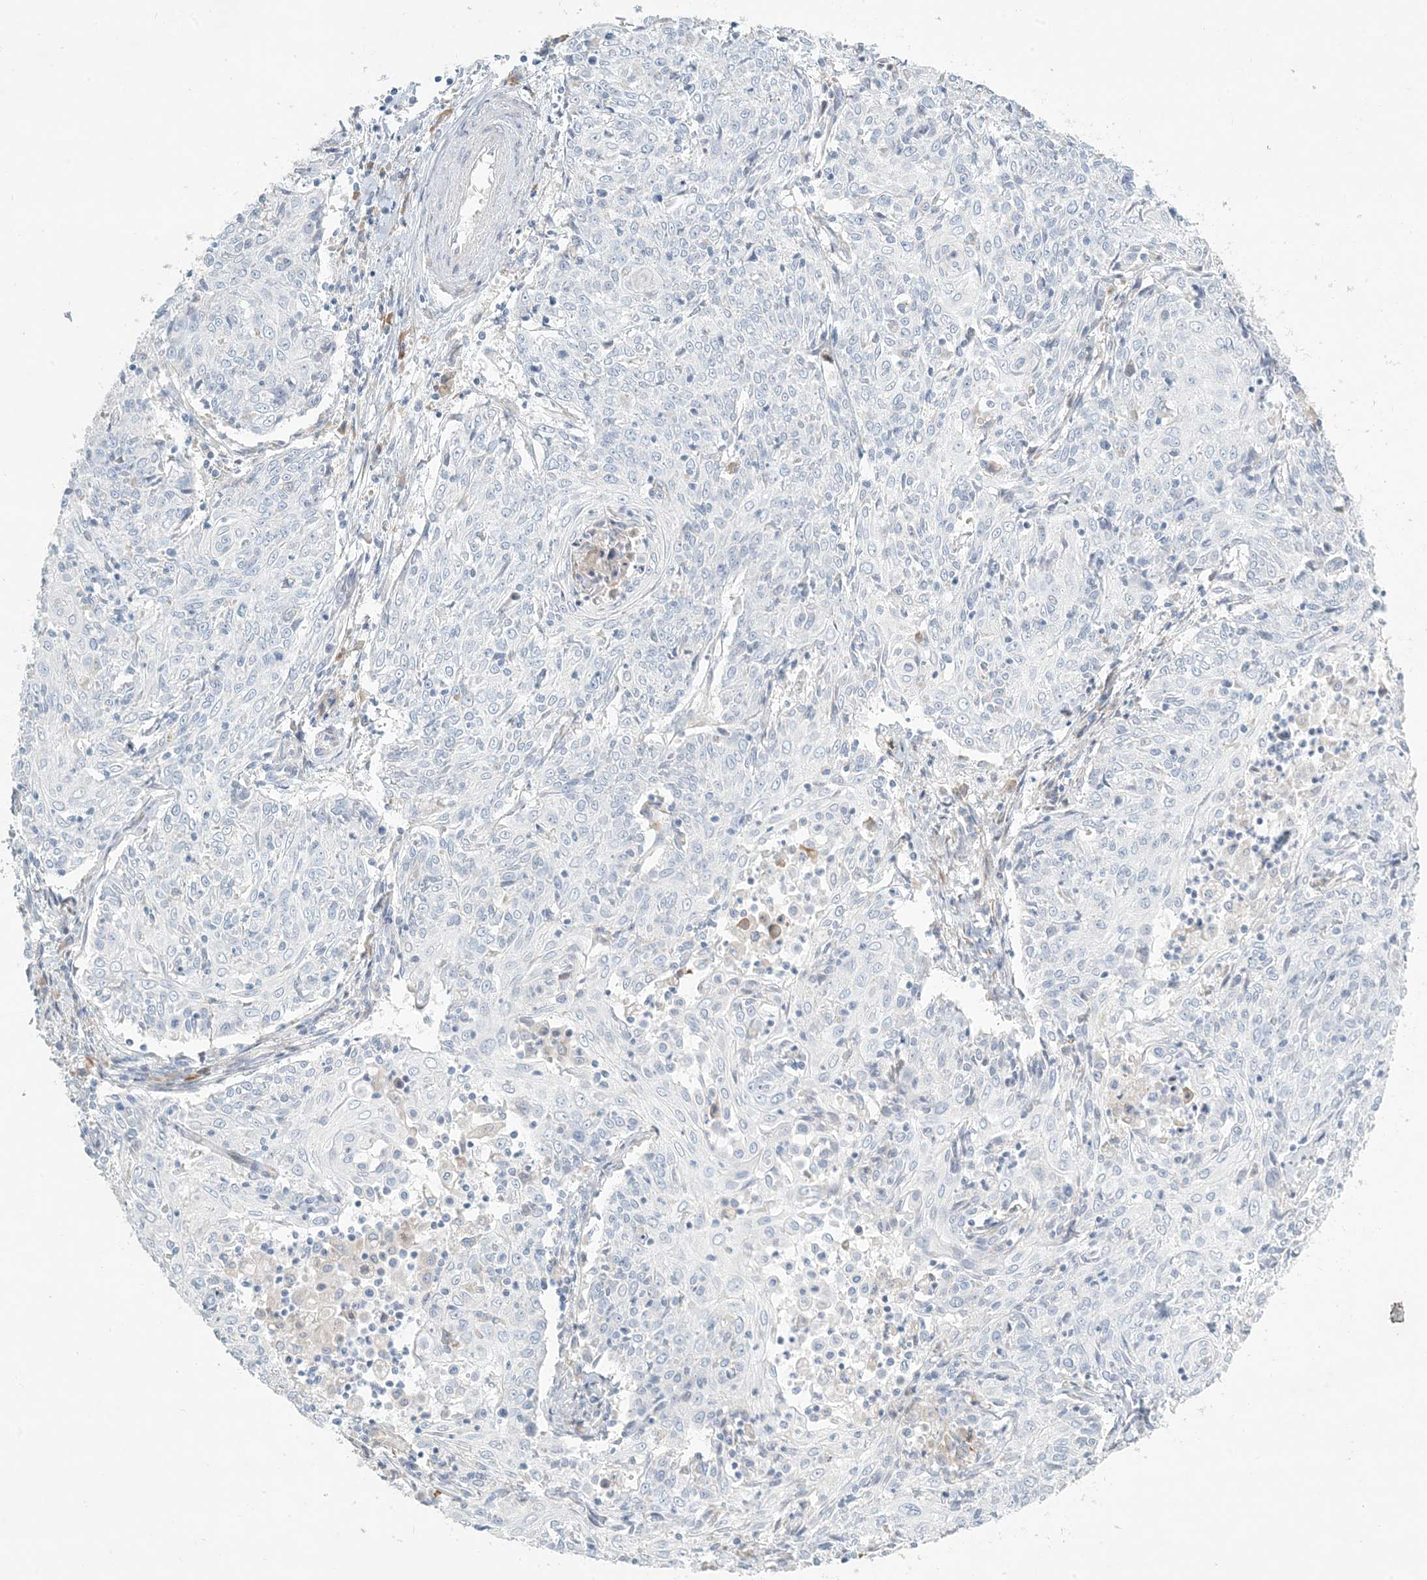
{"staining": {"intensity": "negative", "quantity": "none", "location": "none"}, "tissue": "cervical cancer", "cell_type": "Tumor cells", "image_type": "cancer", "snomed": [{"axis": "morphology", "description": "Squamous cell carcinoma, NOS"}, {"axis": "topography", "description": "Cervix"}], "caption": "IHC of cervical squamous cell carcinoma exhibits no positivity in tumor cells.", "gene": "ZNF385D", "patient": {"sex": "female", "age": 48}}